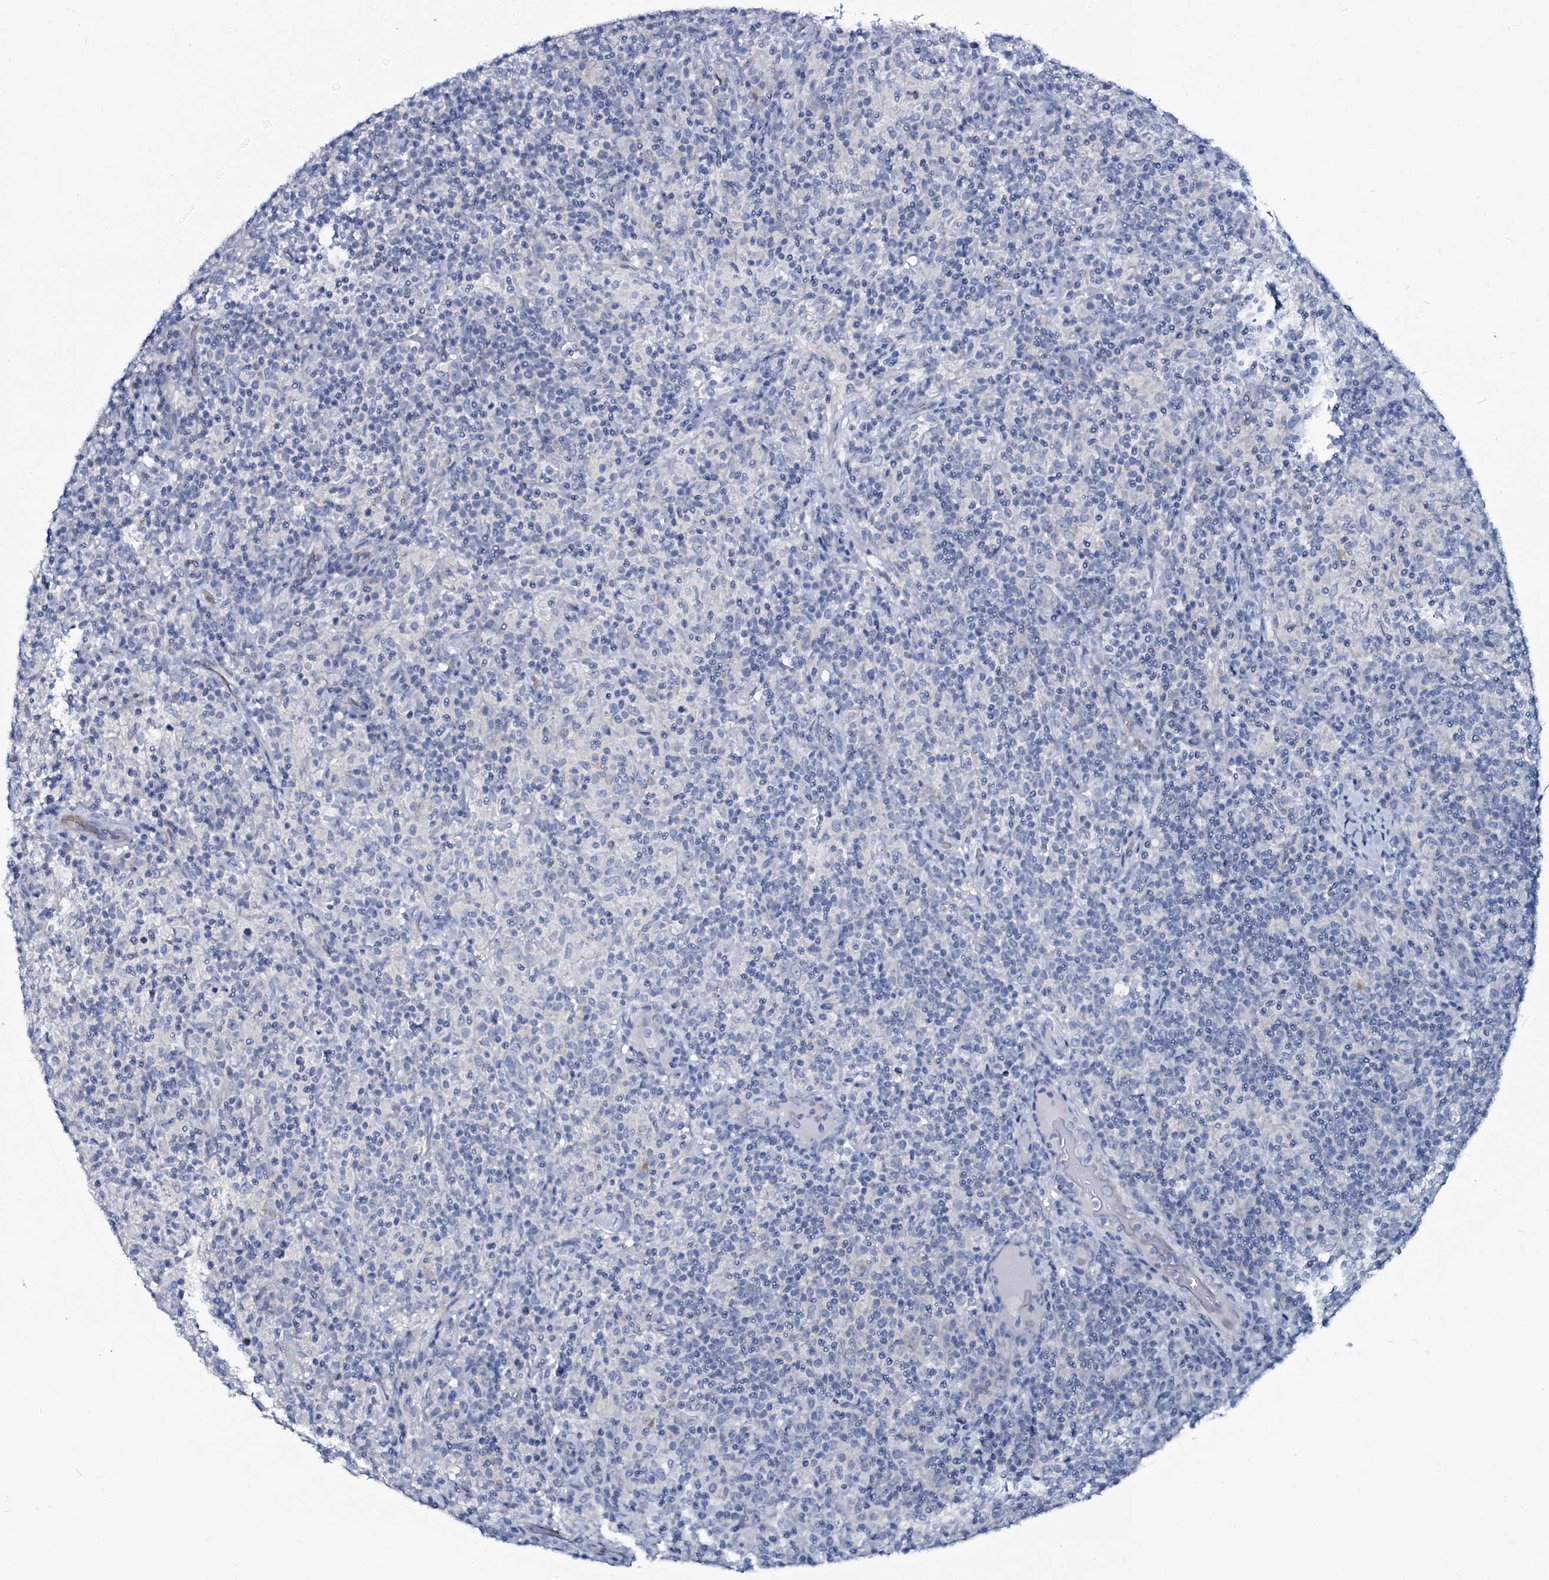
{"staining": {"intensity": "negative", "quantity": "none", "location": "none"}, "tissue": "lymphoma", "cell_type": "Tumor cells", "image_type": "cancer", "snomed": [{"axis": "morphology", "description": "Hodgkin's disease, NOS"}, {"axis": "topography", "description": "Lymph node"}], "caption": "The photomicrograph exhibits no staining of tumor cells in Hodgkin's disease.", "gene": "C10orf88", "patient": {"sex": "male", "age": 70}}